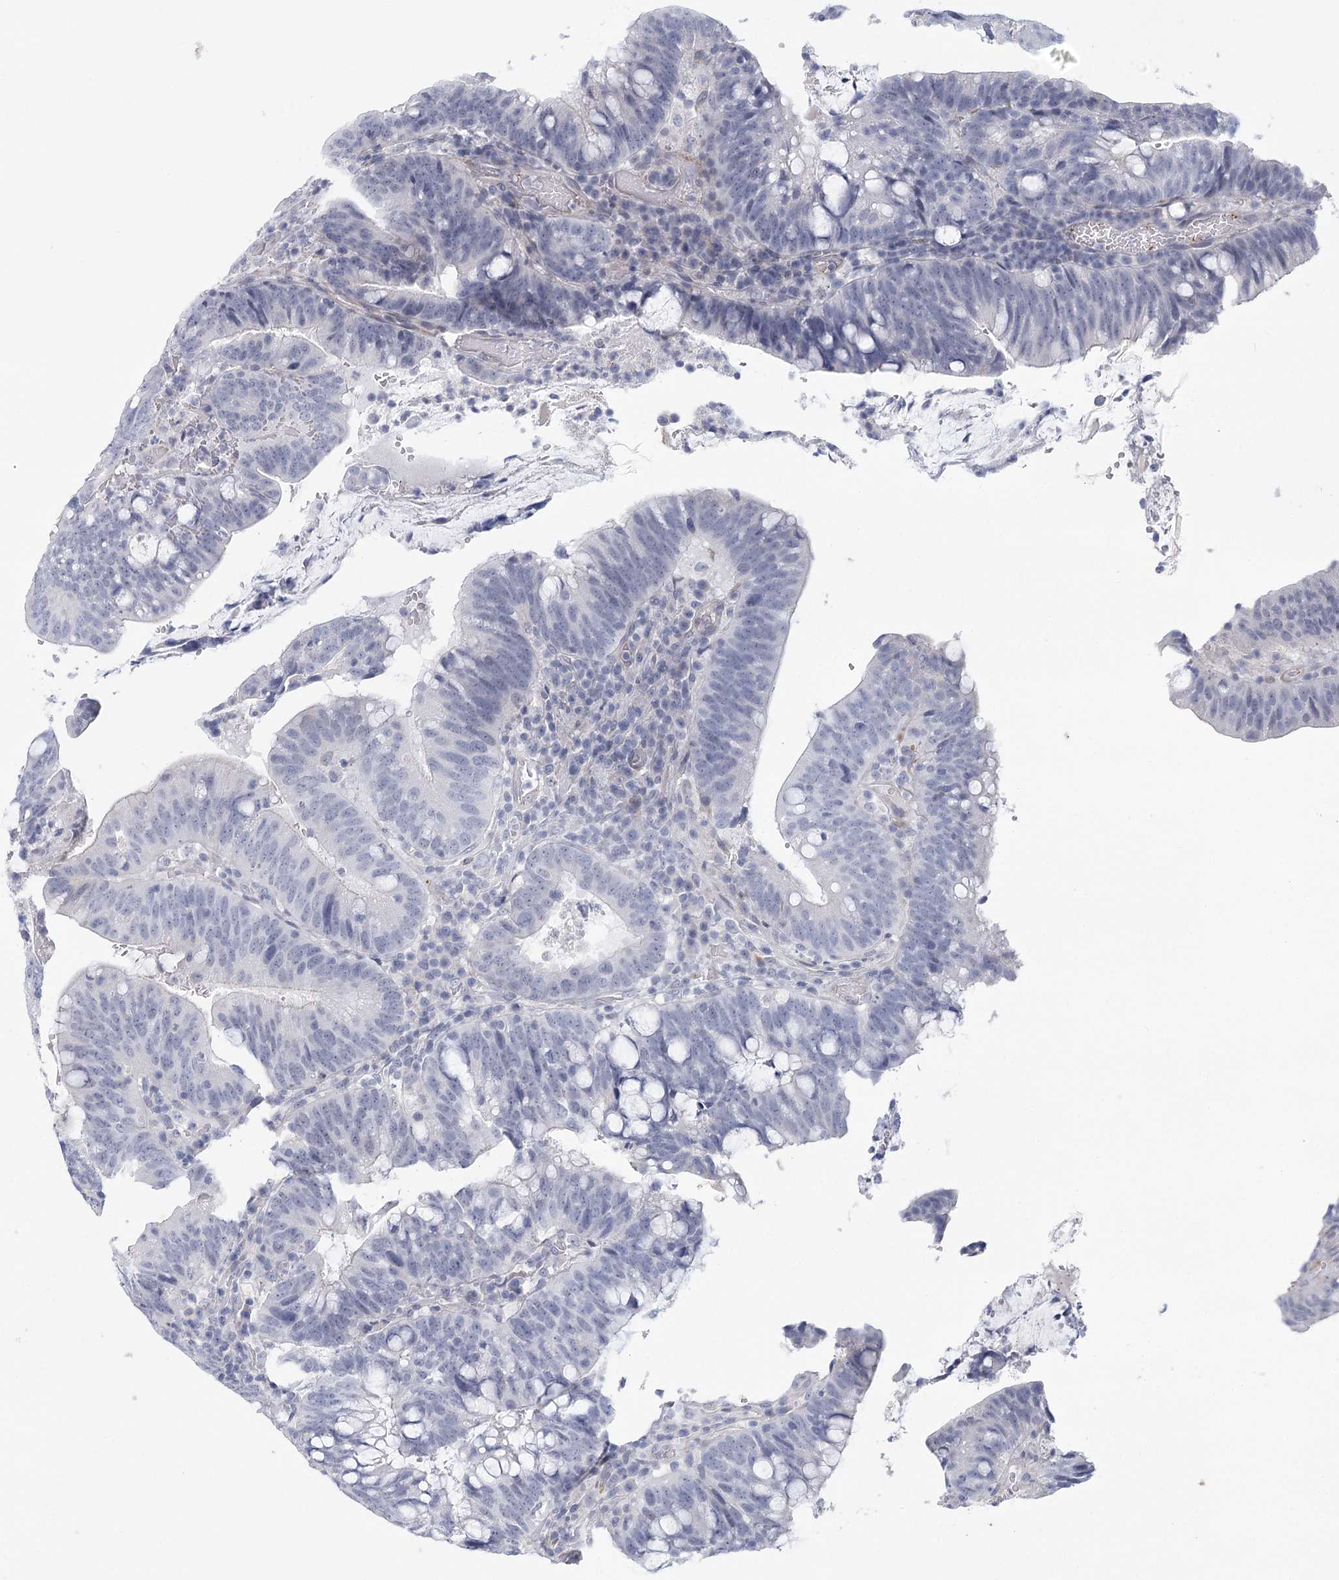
{"staining": {"intensity": "negative", "quantity": "none", "location": "none"}, "tissue": "colorectal cancer", "cell_type": "Tumor cells", "image_type": "cancer", "snomed": [{"axis": "morphology", "description": "Adenocarcinoma, NOS"}, {"axis": "topography", "description": "Colon"}], "caption": "This photomicrograph is of colorectal adenocarcinoma stained with IHC to label a protein in brown with the nuclei are counter-stained blue. There is no positivity in tumor cells. (Stains: DAB (3,3'-diaminobenzidine) immunohistochemistry with hematoxylin counter stain, Microscopy: brightfield microscopy at high magnification).", "gene": "FAM76B", "patient": {"sex": "female", "age": 66}}